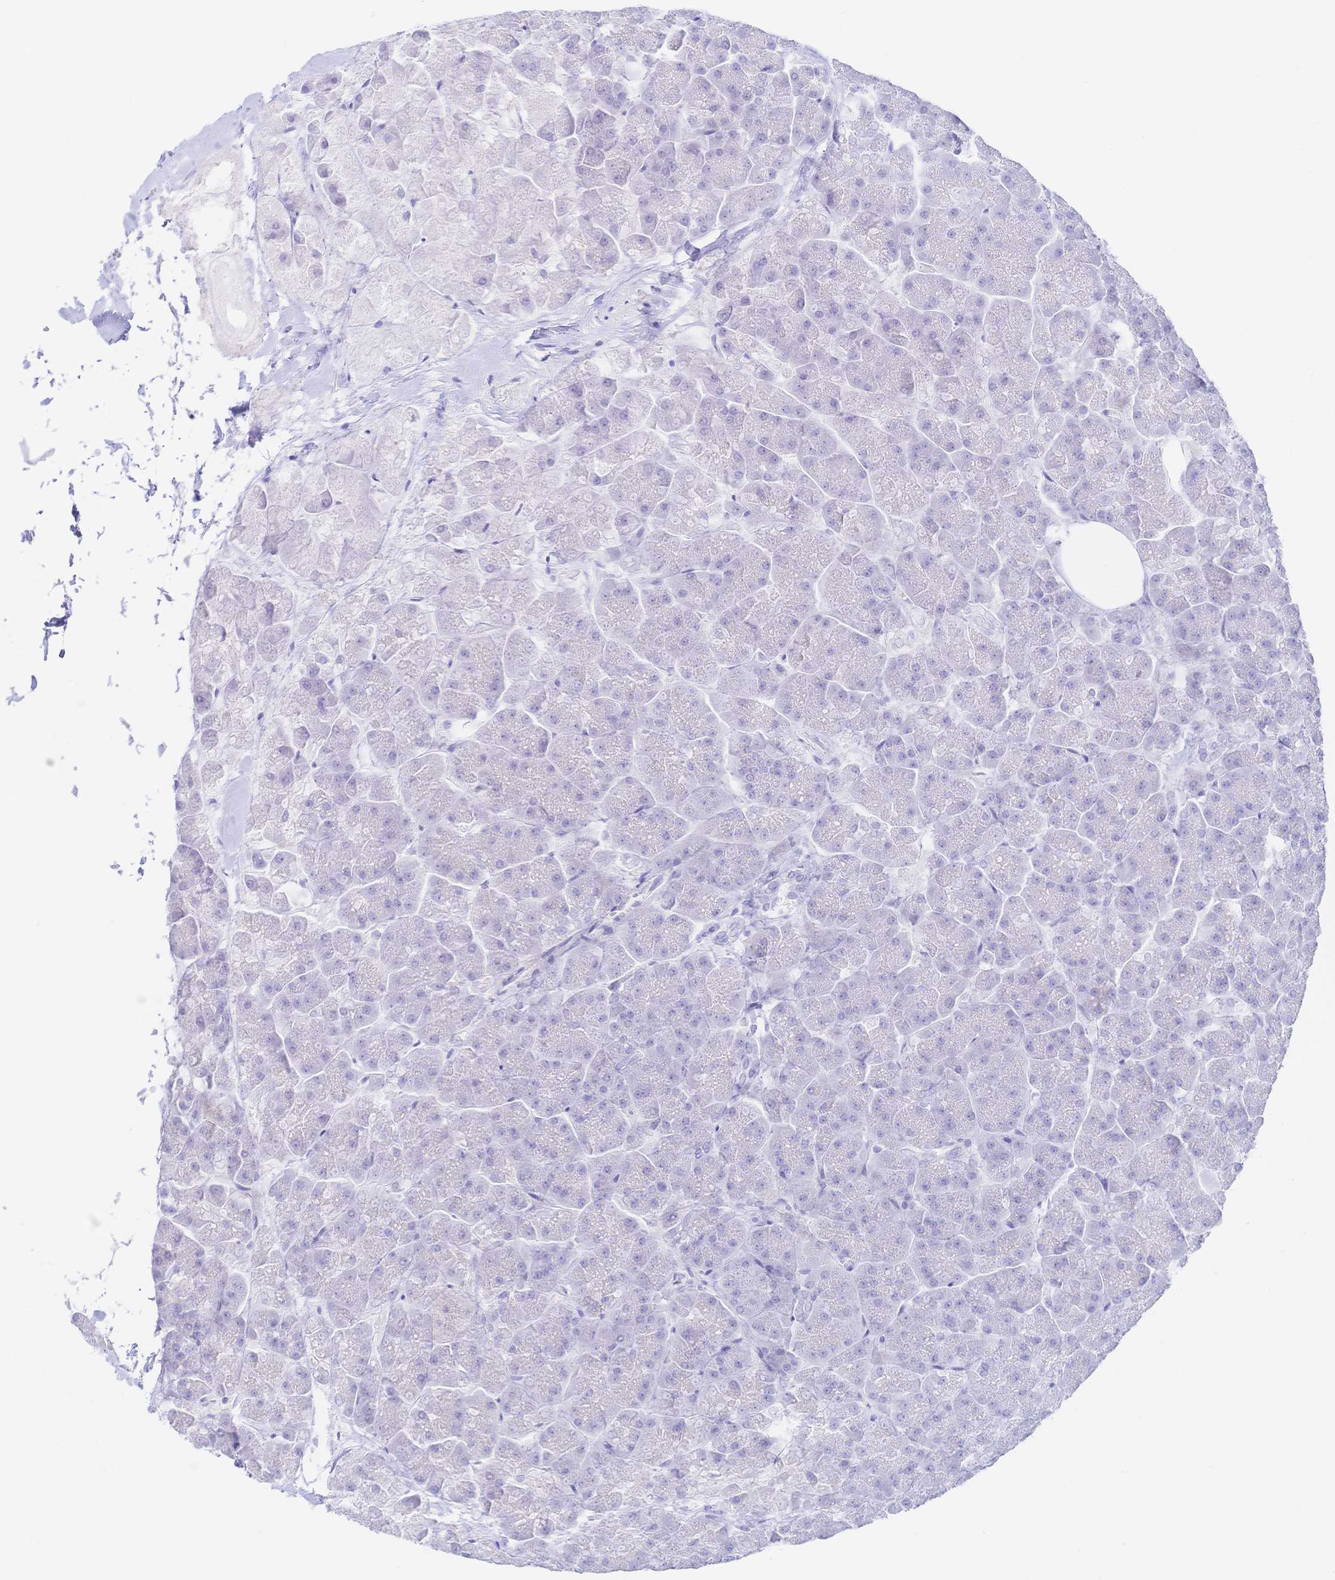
{"staining": {"intensity": "negative", "quantity": "none", "location": "none"}, "tissue": "pancreas", "cell_type": "Exocrine glandular cells", "image_type": "normal", "snomed": [{"axis": "morphology", "description": "Normal tissue, NOS"}, {"axis": "topography", "description": "Pancreas"}, {"axis": "topography", "description": "Peripheral nerve tissue"}], "caption": "The micrograph exhibits no significant positivity in exocrine glandular cells of pancreas. Brightfield microscopy of IHC stained with DAB (brown) and hematoxylin (blue), captured at high magnification.", "gene": "KCNH6", "patient": {"sex": "male", "age": 54}}